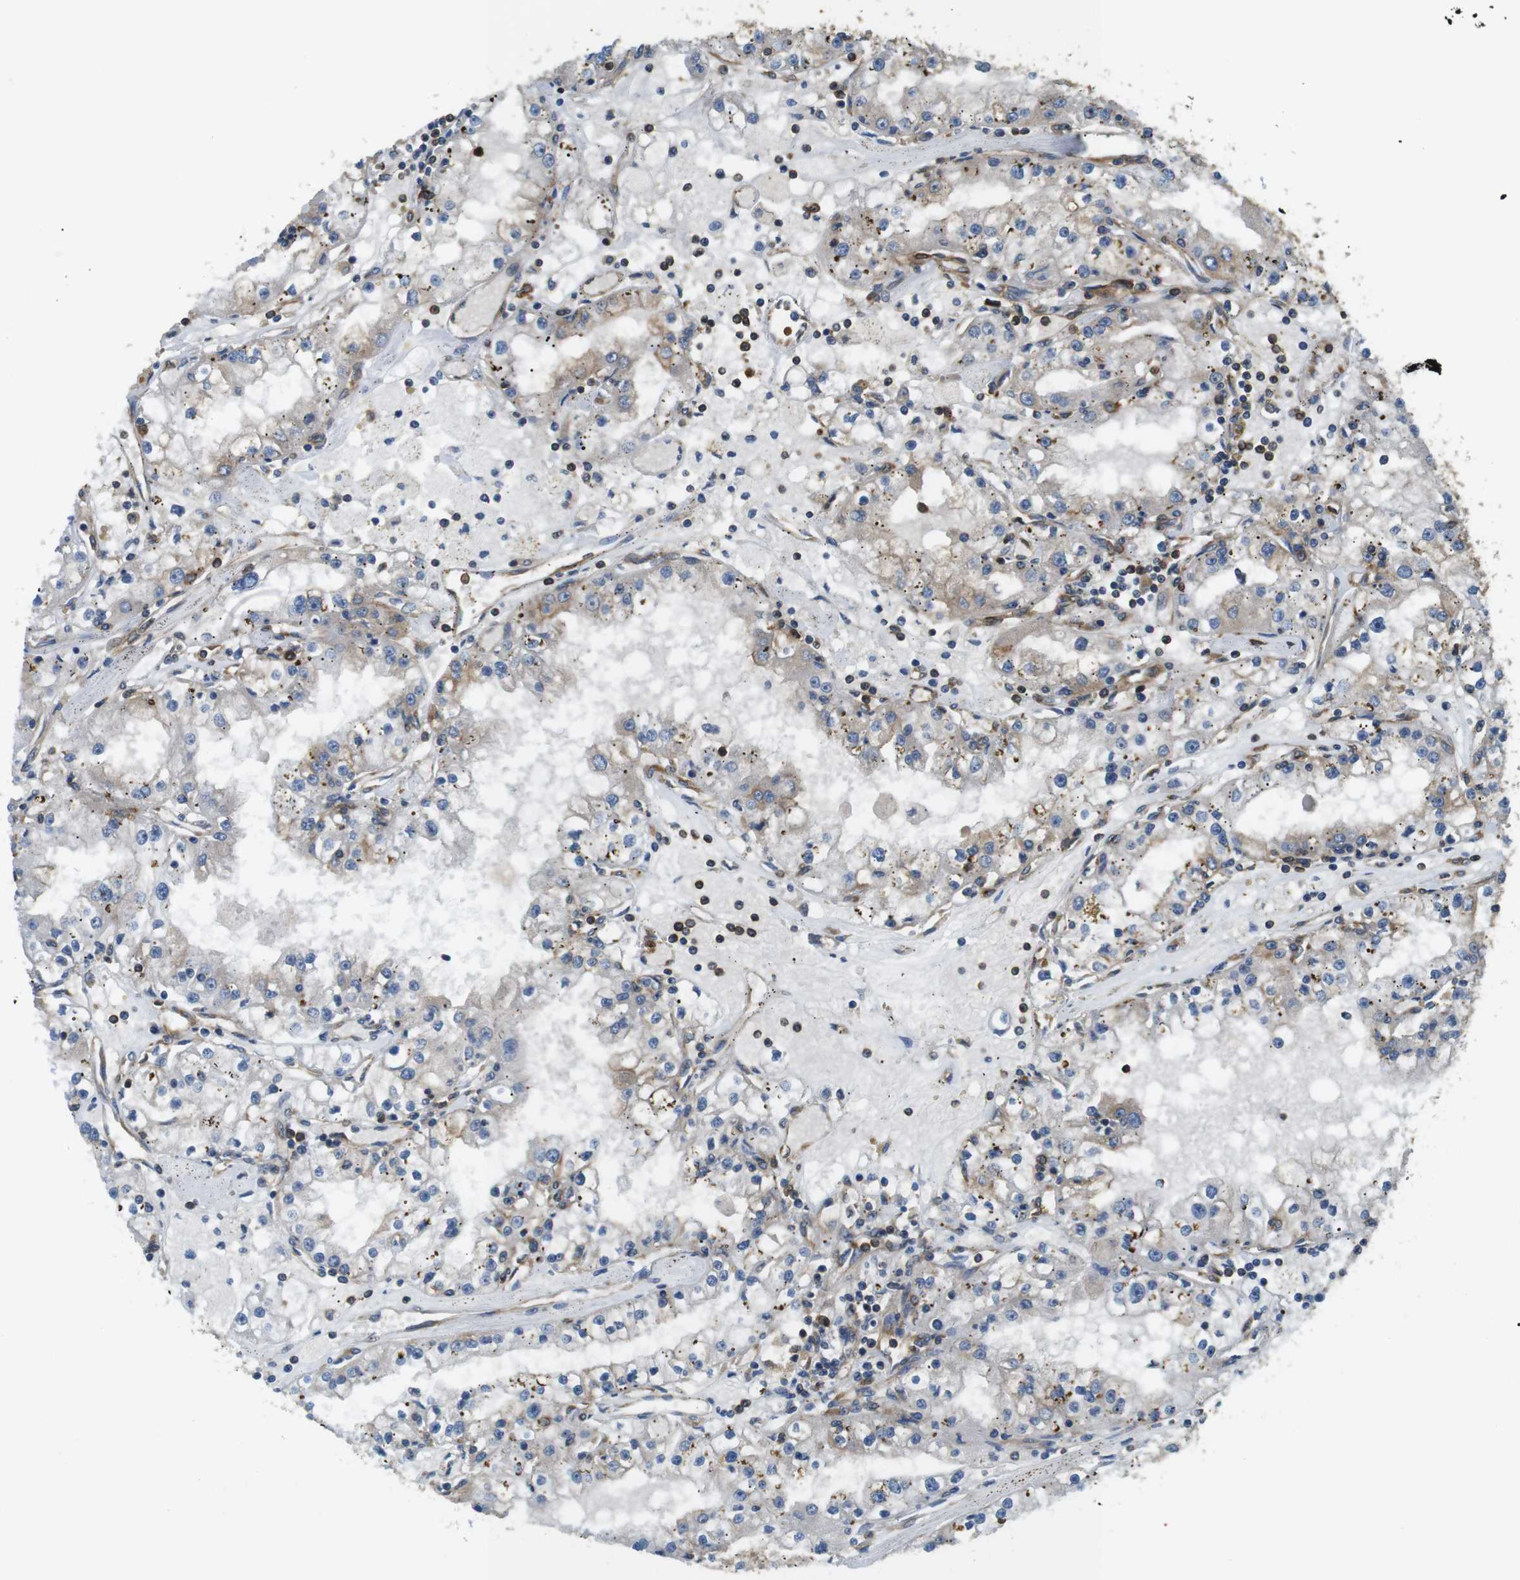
{"staining": {"intensity": "weak", "quantity": "<25%", "location": "cytoplasmic/membranous"}, "tissue": "renal cancer", "cell_type": "Tumor cells", "image_type": "cancer", "snomed": [{"axis": "morphology", "description": "Adenocarcinoma, NOS"}, {"axis": "topography", "description": "Kidney"}], "caption": "IHC of human adenocarcinoma (renal) displays no positivity in tumor cells.", "gene": "TSC1", "patient": {"sex": "male", "age": 56}}